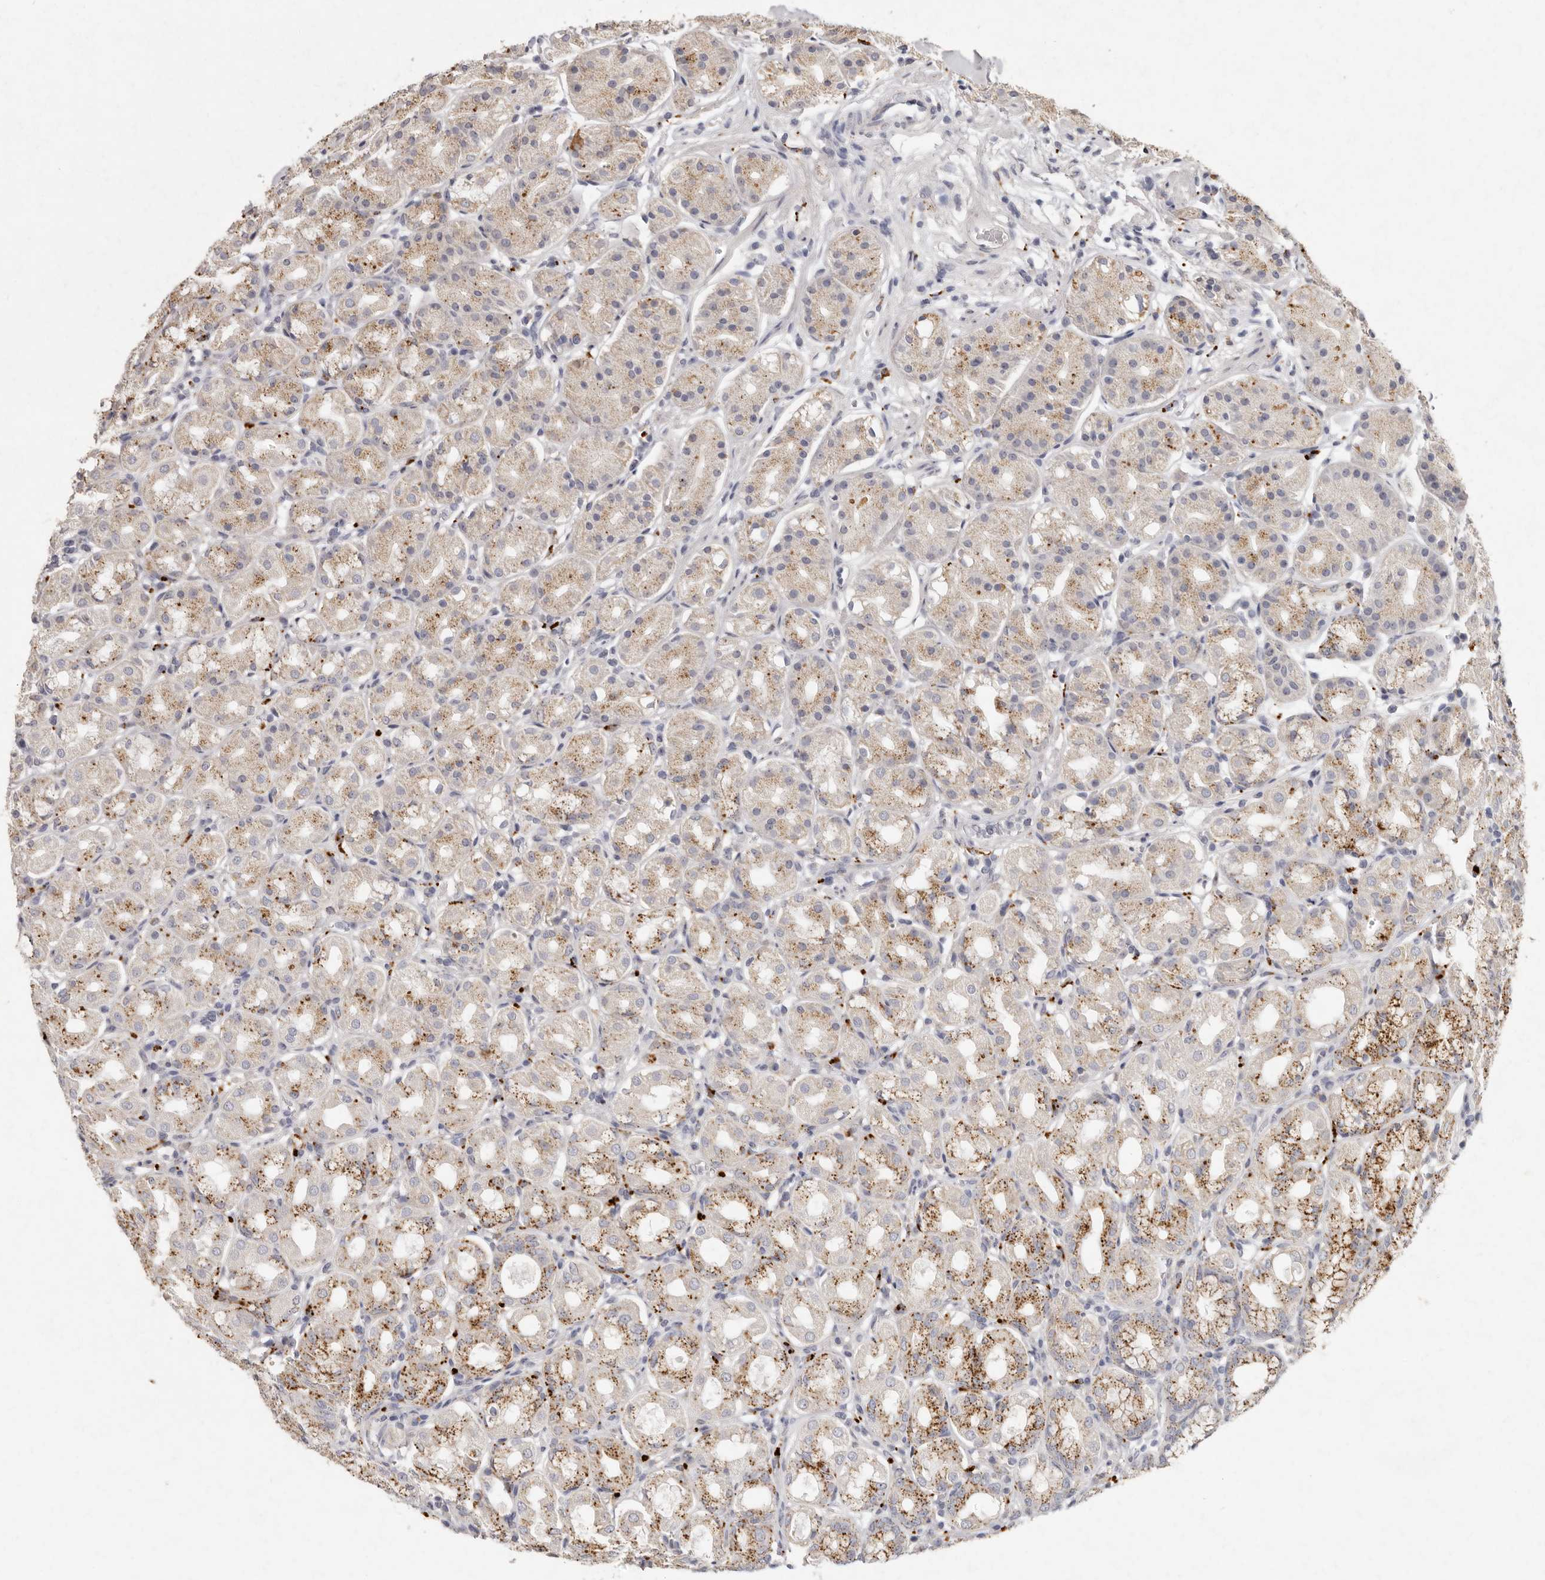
{"staining": {"intensity": "moderate", "quantity": "25%-75%", "location": "cytoplasmic/membranous"}, "tissue": "stomach", "cell_type": "Glandular cells", "image_type": "normal", "snomed": [{"axis": "morphology", "description": "Normal tissue, NOS"}, {"axis": "topography", "description": "Stomach"}, {"axis": "topography", "description": "Stomach, lower"}], "caption": "Approximately 25%-75% of glandular cells in unremarkable human stomach demonstrate moderate cytoplasmic/membranous protein expression as visualized by brown immunohistochemical staining.", "gene": "FAM185A", "patient": {"sex": "female", "age": 56}}